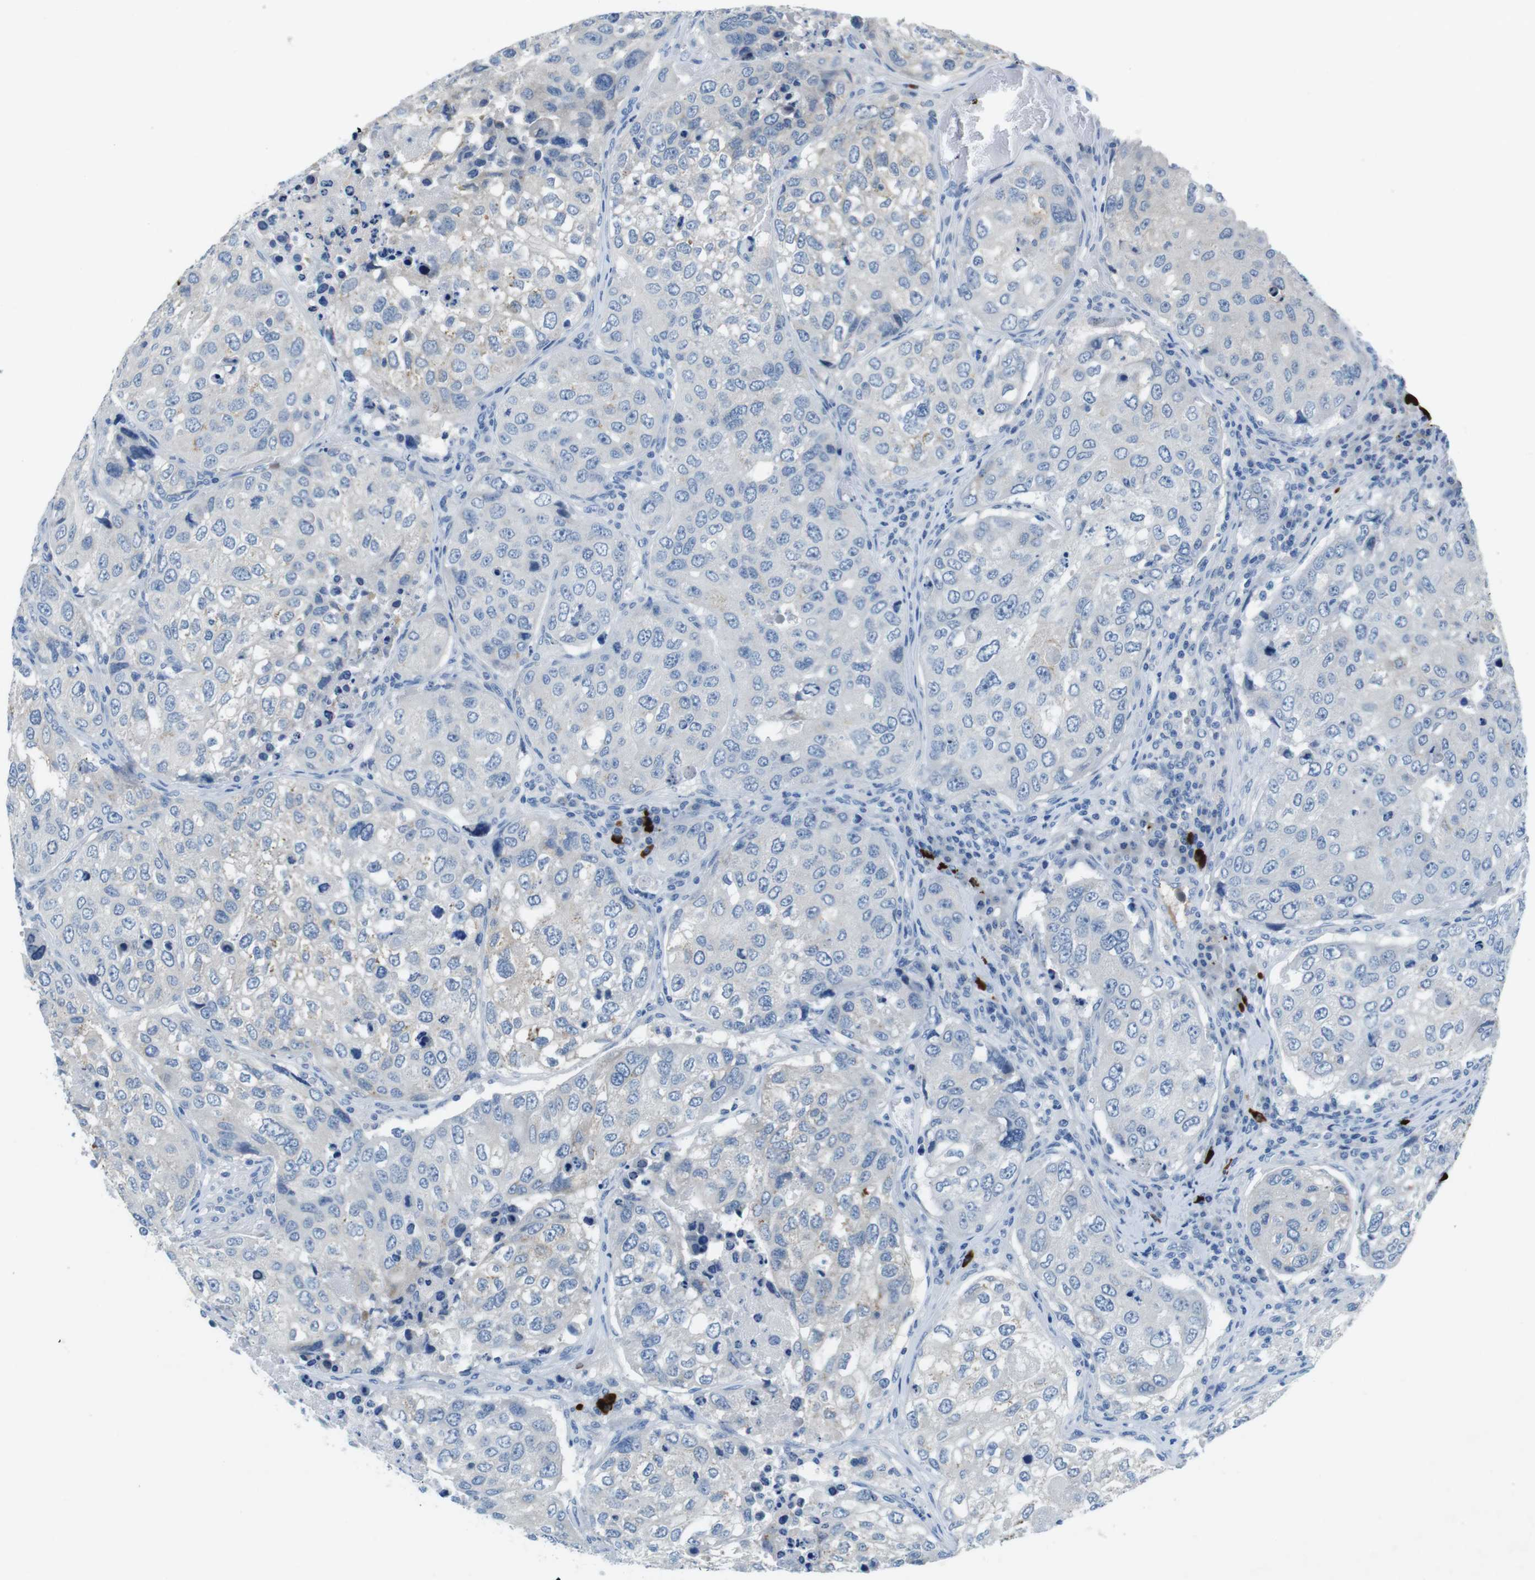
{"staining": {"intensity": "negative", "quantity": "none", "location": "none"}, "tissue": "urothelial cancer", "cell_type": "Tumor cells", "image_type": "cancer", "snomed": [{"axis": "morphology", "description": "Urothelial carcinoma, High grade"}, {"axis": "topography", "description": "Lymph node"}, {"axis": "topography", "description": "Urinary bladder"}], "caption": "Immunohistochemistry (IHC) of human urothelial cancer displays no staining in tumor cells.", "gene": "SLC35A3", "patient": {"sex": "male", "age": 51}}